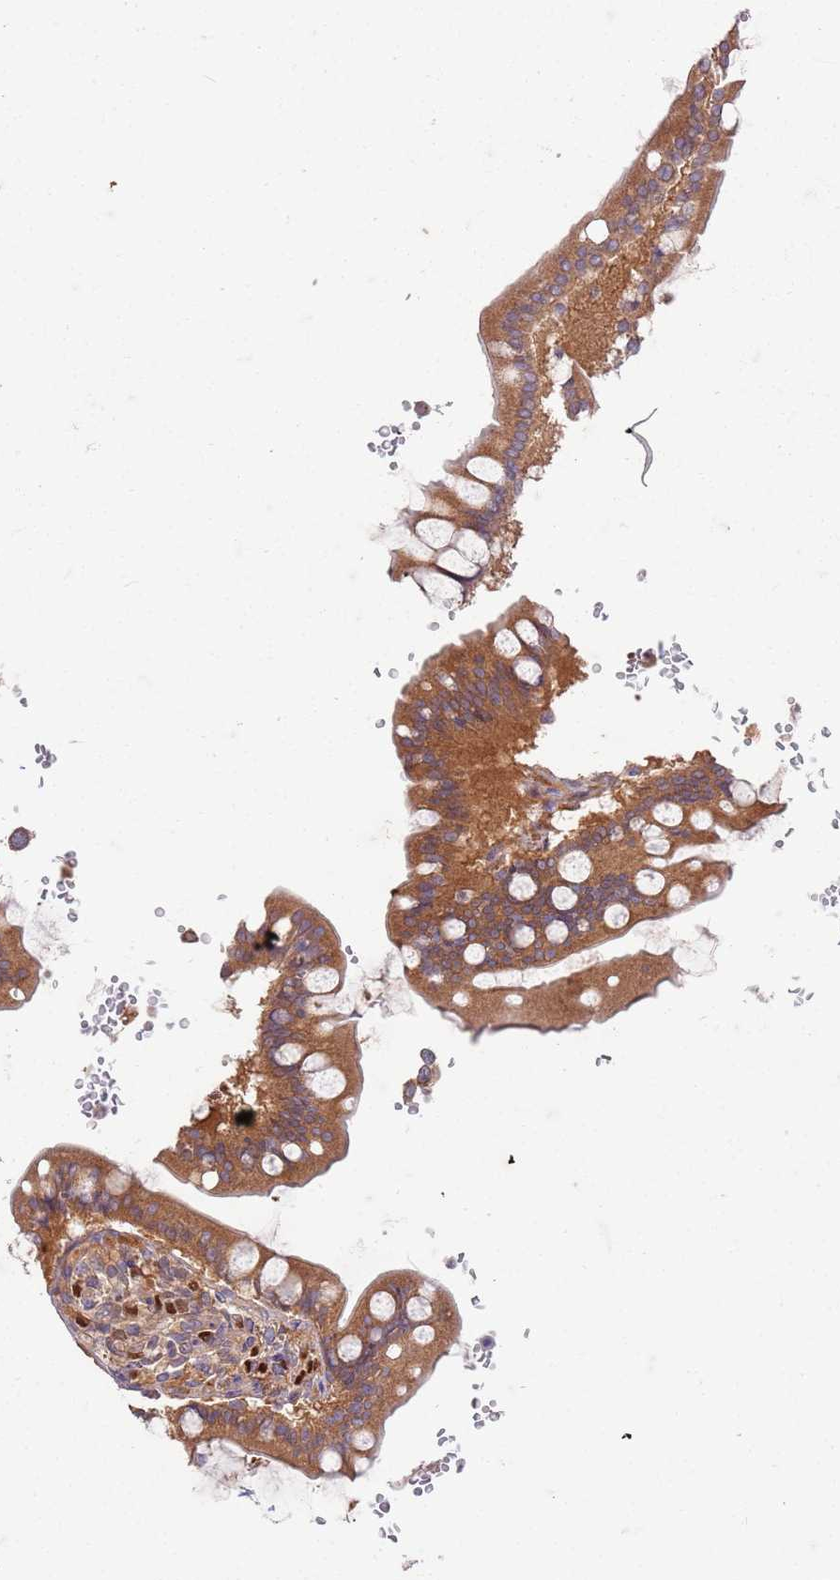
{"staining": {"intensity": "strong", "quantity": ">75%", "location": "cytoplasmic/membranous"}, "tissue": "small intestine", "cell_type": "Glandular cells", "image_type": "normal", "snomed": [{"axis": "morphology", "description": "Normal tissue, NOS"}, {"axis": "topography", "description": "Small intestine"}], "caption": "High-magnification brightfield microscopy of benign small intestine stained with DAB (brown) and counterstained with hematoxylin (blue). glandular cells exhibit strong cytoplasmic/membranous staining is identified in approximately>75% of cells.", "gene": "OSBP", "patient": {"sex": "male", "age": 7}}